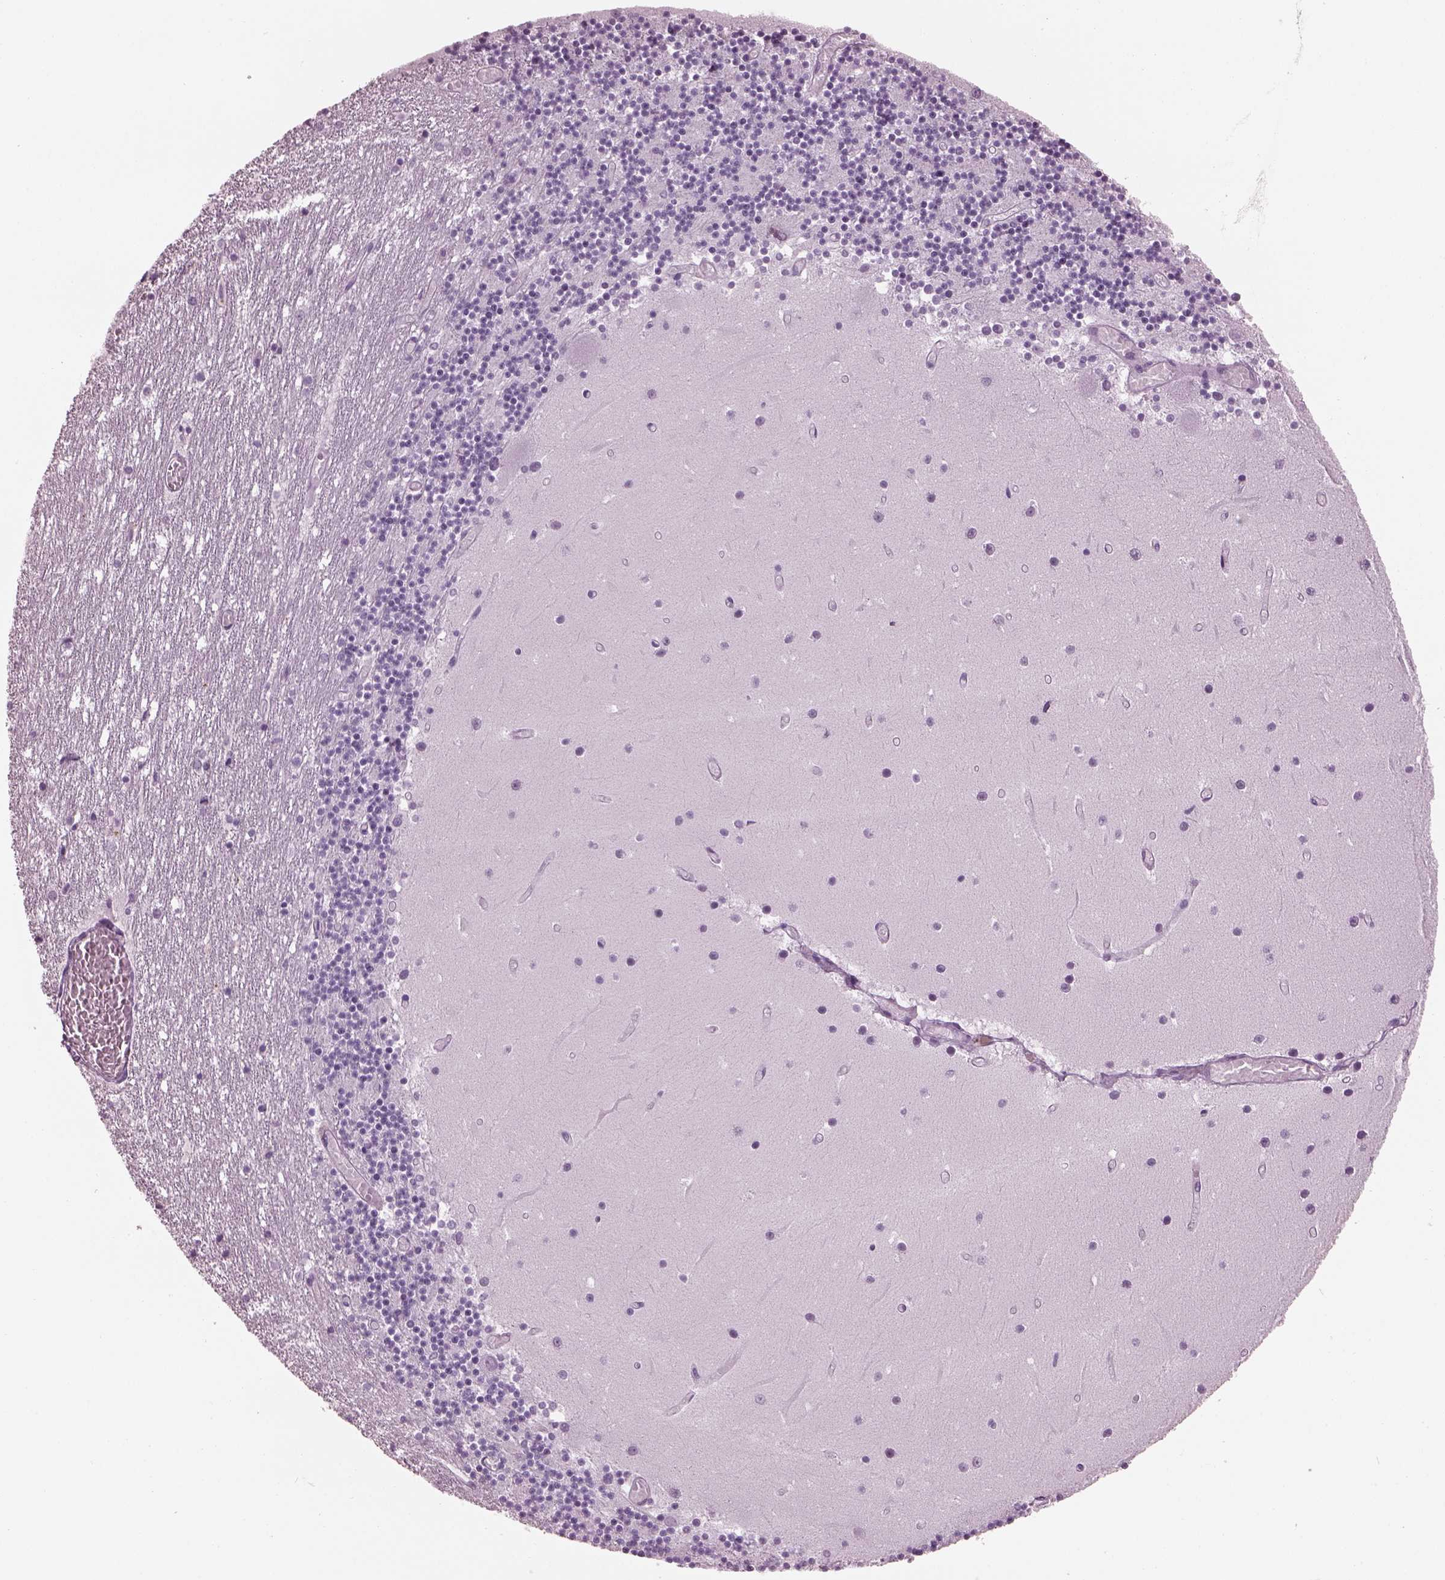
{"staining": {"intensity": "negative", "quantity": "none", "location": "none"}, "tissue": "cerebellum", "cell_type": "Cells in granular layer", "image_type": "normal", "snomed": [{"axis": "morphology", "description": "Normal tissue, NOS"}, {"axis": "topography", "description": "Cerebellum"}], "caption": "Human cerebellum stained for a protein using immunohistochemistry (IHC) reveals no positivity in cells in granular layer.", "gene": "HYDIN", "patient": {"sex": "female", "age": 28}}